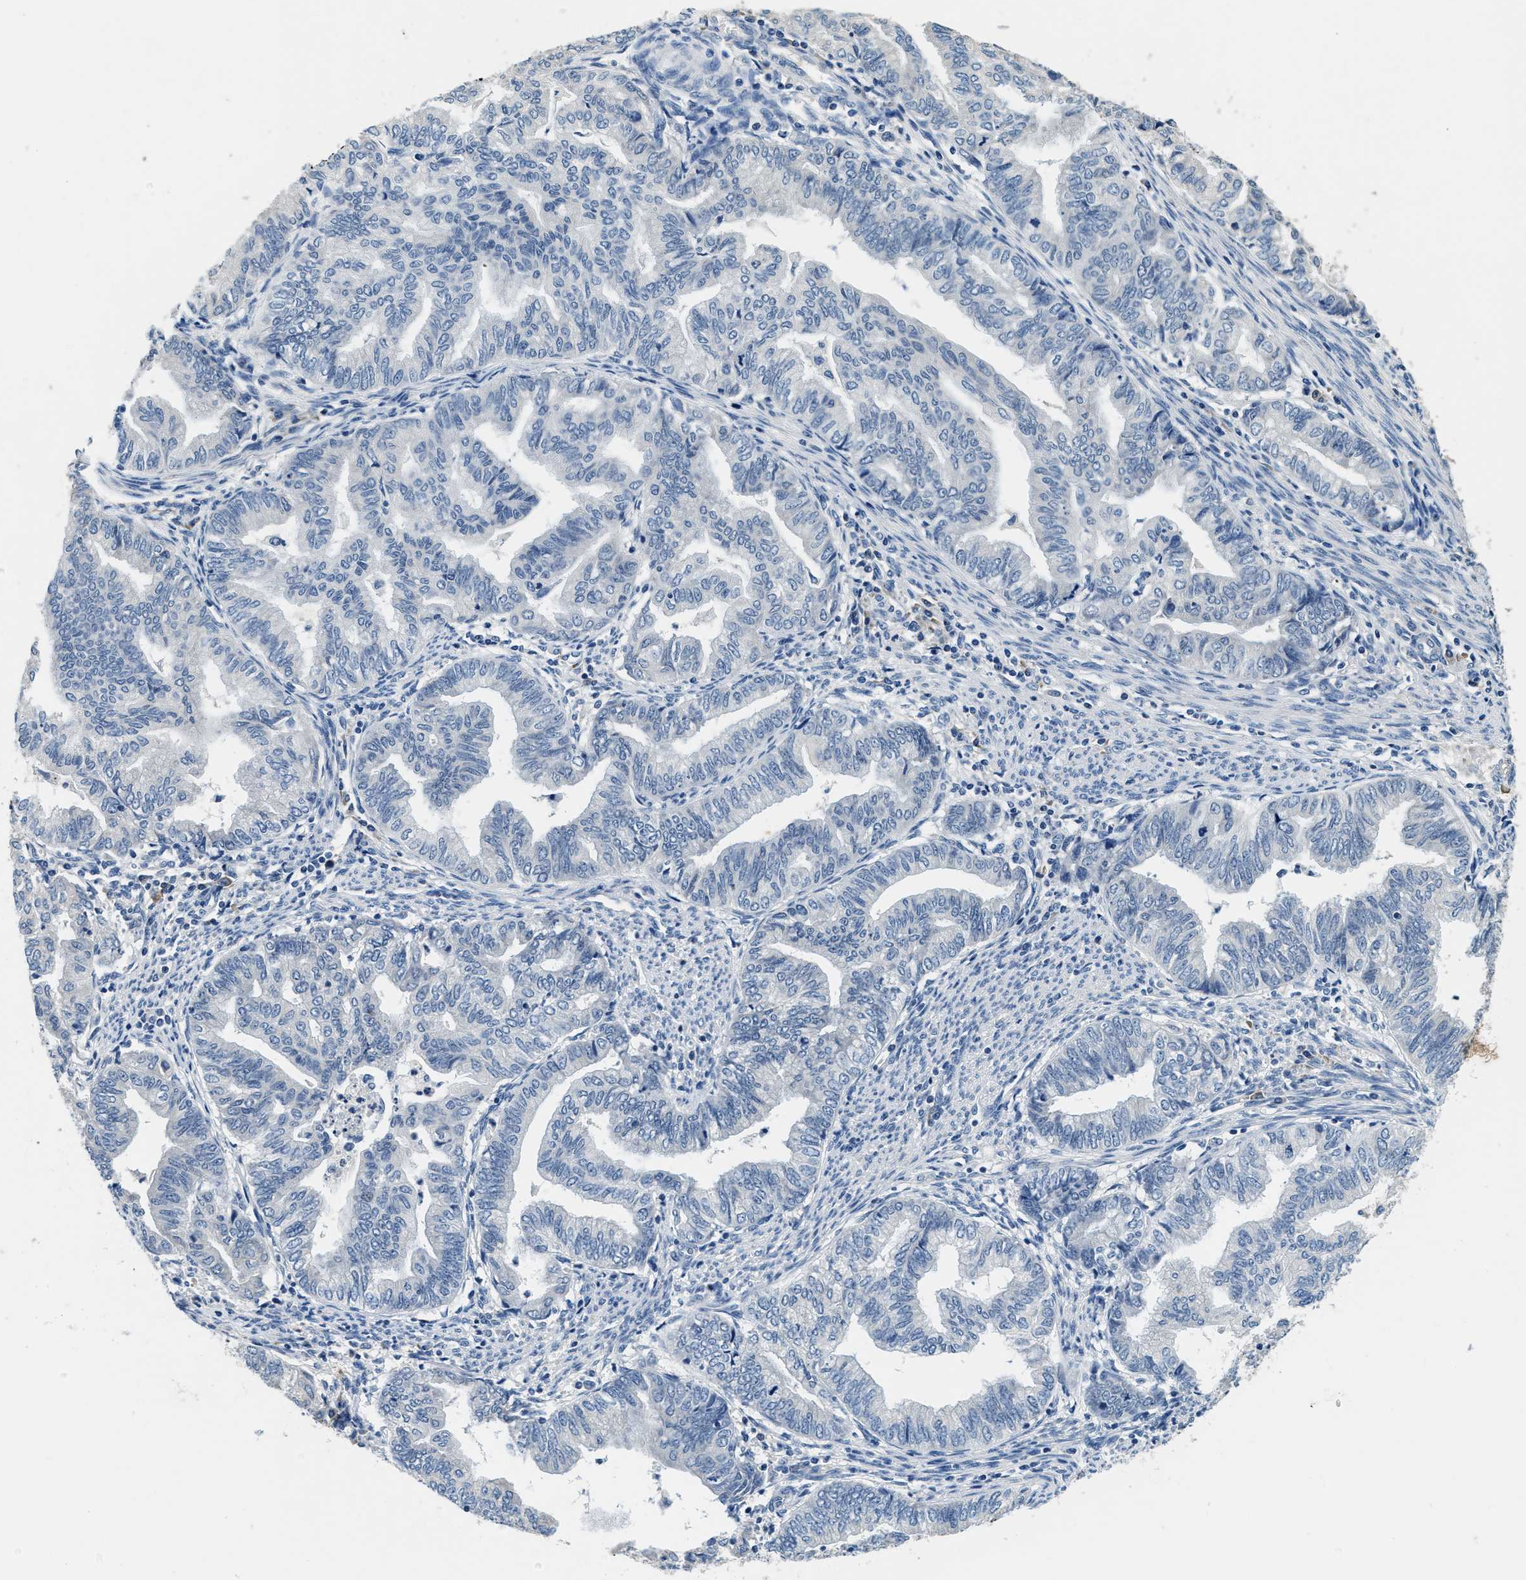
{"staining": {"intensity": "negative", "quantity": "none", "location": "none"}, "tissue": "endometrial cancer", "cell_type": "Tumor cells", "image_type": "cancer", "snomed": [{"axis": "morphology", "description": "Adenocarcinoma, NOS"}, {"axis": "topography", "description": "Endometrium"}], "caption": "Tumor cells show no significant protein staining in endometrial cancer. (Stains: DAB (3,3'-diaminobenzidine) immunohistochemistry with hematoxylin counter stain, Microscopy: brightfield microscopy at high magnification).", "gene": "ALDH3A2", "patient": {"sex": "female", "age": 79}}